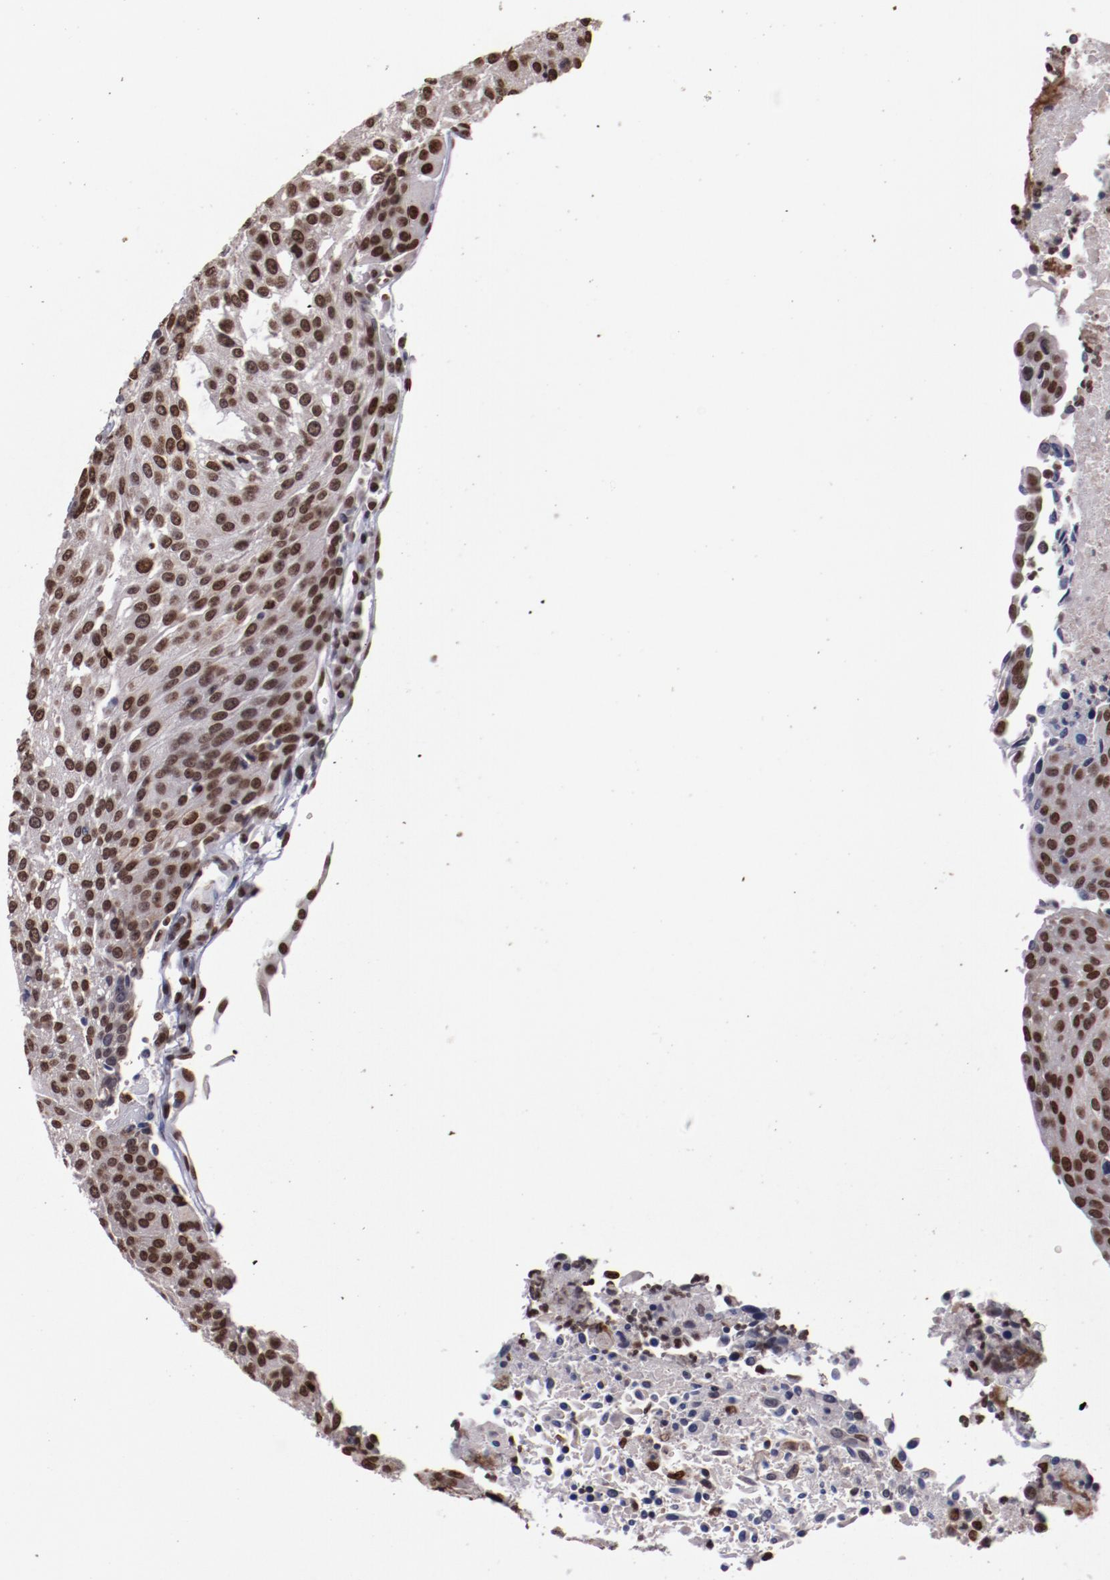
{"staining": {"intensity": "moderate", "quantity": "25%-75%", "location": "cytoplasmic/membranous,nuclear"}, "tissue": "urothelial cancer", "cell_type": "Tumor cells", "image_type": "cancer", "snomed": [{"axis": "morphology", "description": "Urothelial carcinoma, High grade"}, {"axis": "topography", "description": "Urinary bladder"}], "caption": "Protein staining by IHC demonstrates moderate cytoplasmic/membranous and nuclear positivity in about 25%-75% of tumor cells in urothelial cancer.", "gene": "APEX1", "patient": {"sex": "female", "age": 85}}